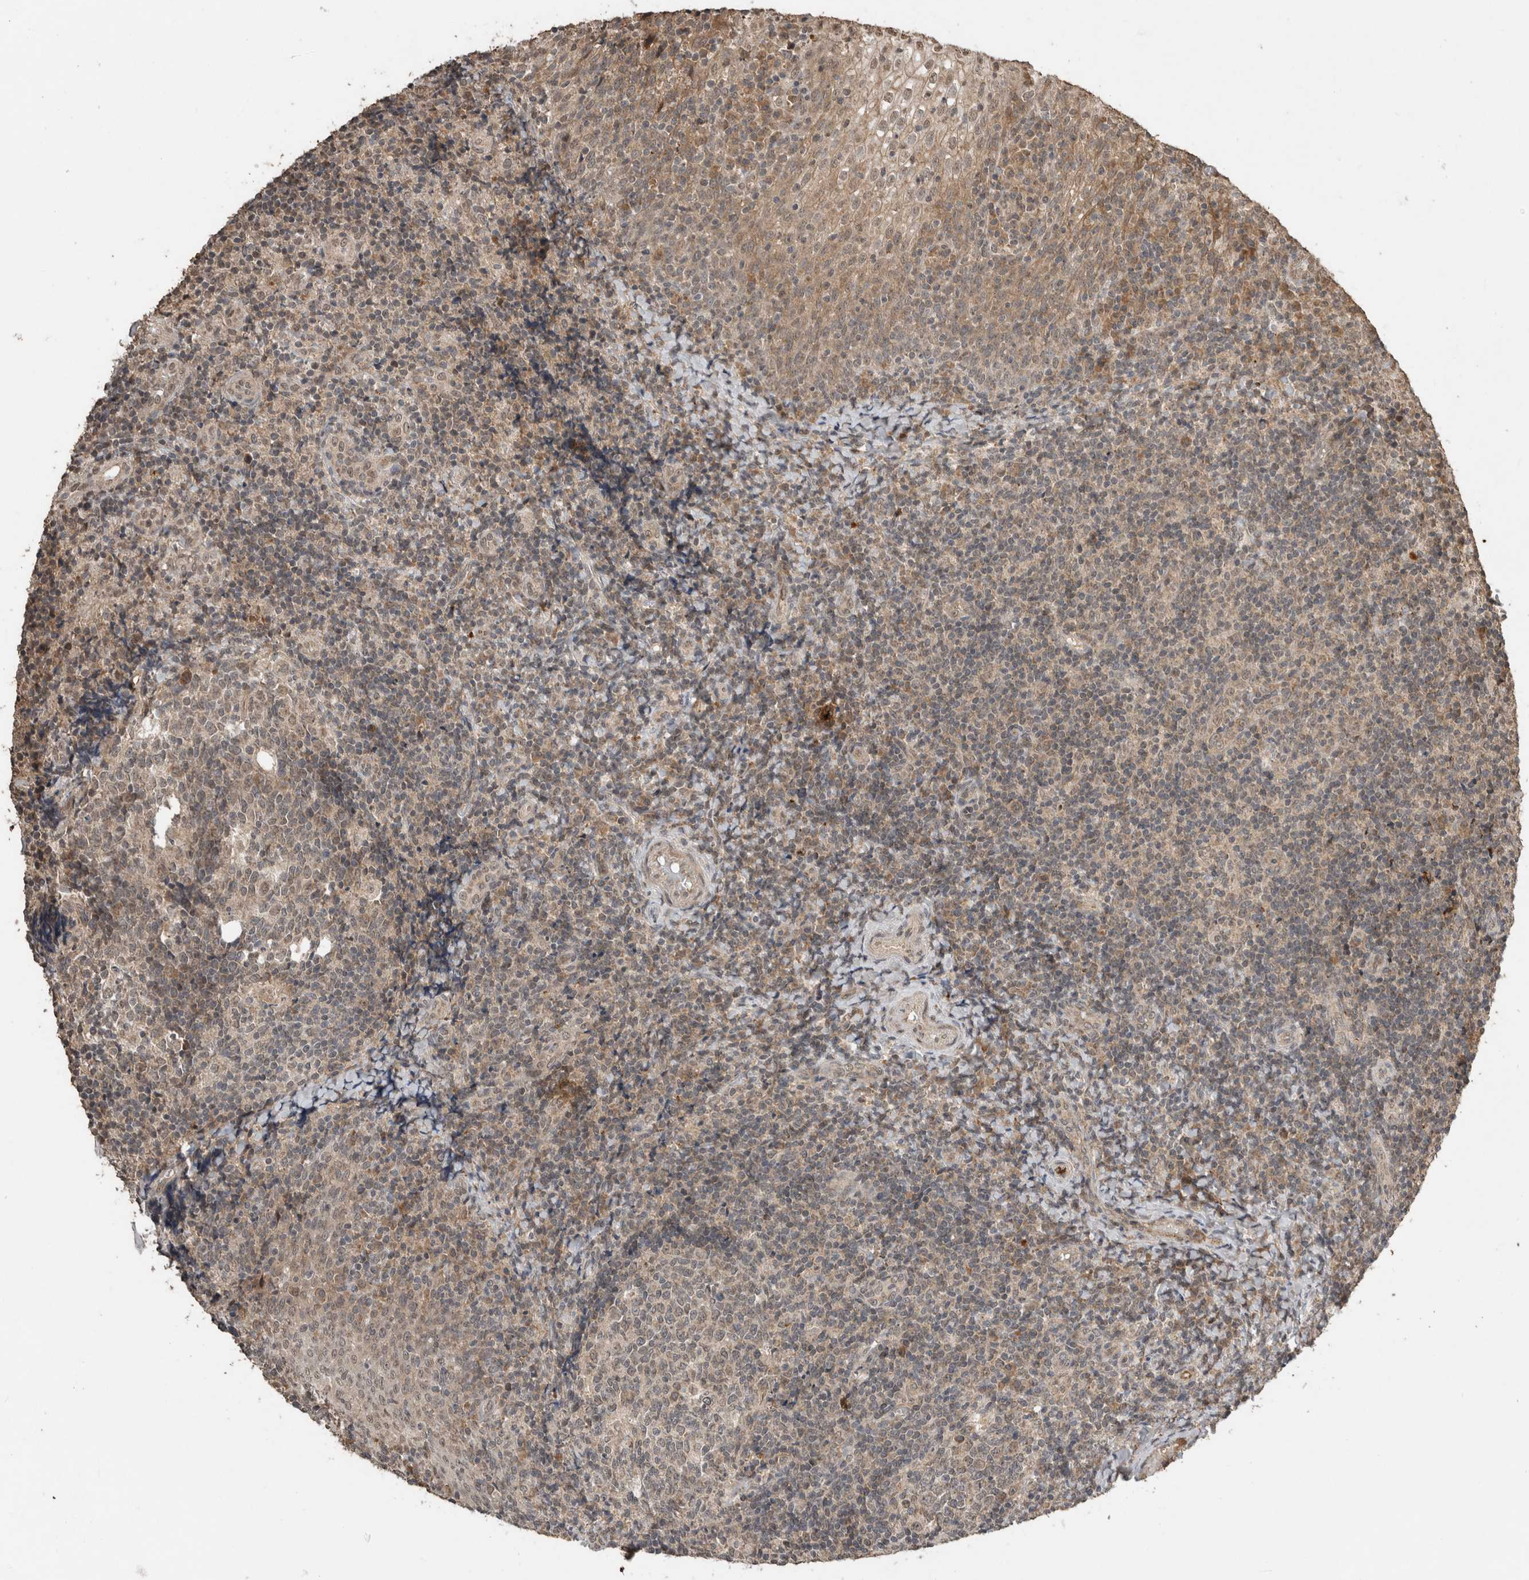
{"staining": {"intensity": "negative", "quantity": "none", "location": "none"}, "tissue": "tonsil", "cell_type": "Germinal center cells", "image_type": "normal", "snomed": [{"axis": "morphology", "description": "Normal tissue, NOS"}, {"axis": "topography", "description": "Tonsil"}], "caption": "High magnification brightfield microscopy of normal tonsil stained with DAB (brown) and counterstained with hematoxylin (blue): germinal center cells show no significant positivity.", "gene": "FAM3A", "patient": {"sex": "female", "age": 19}}